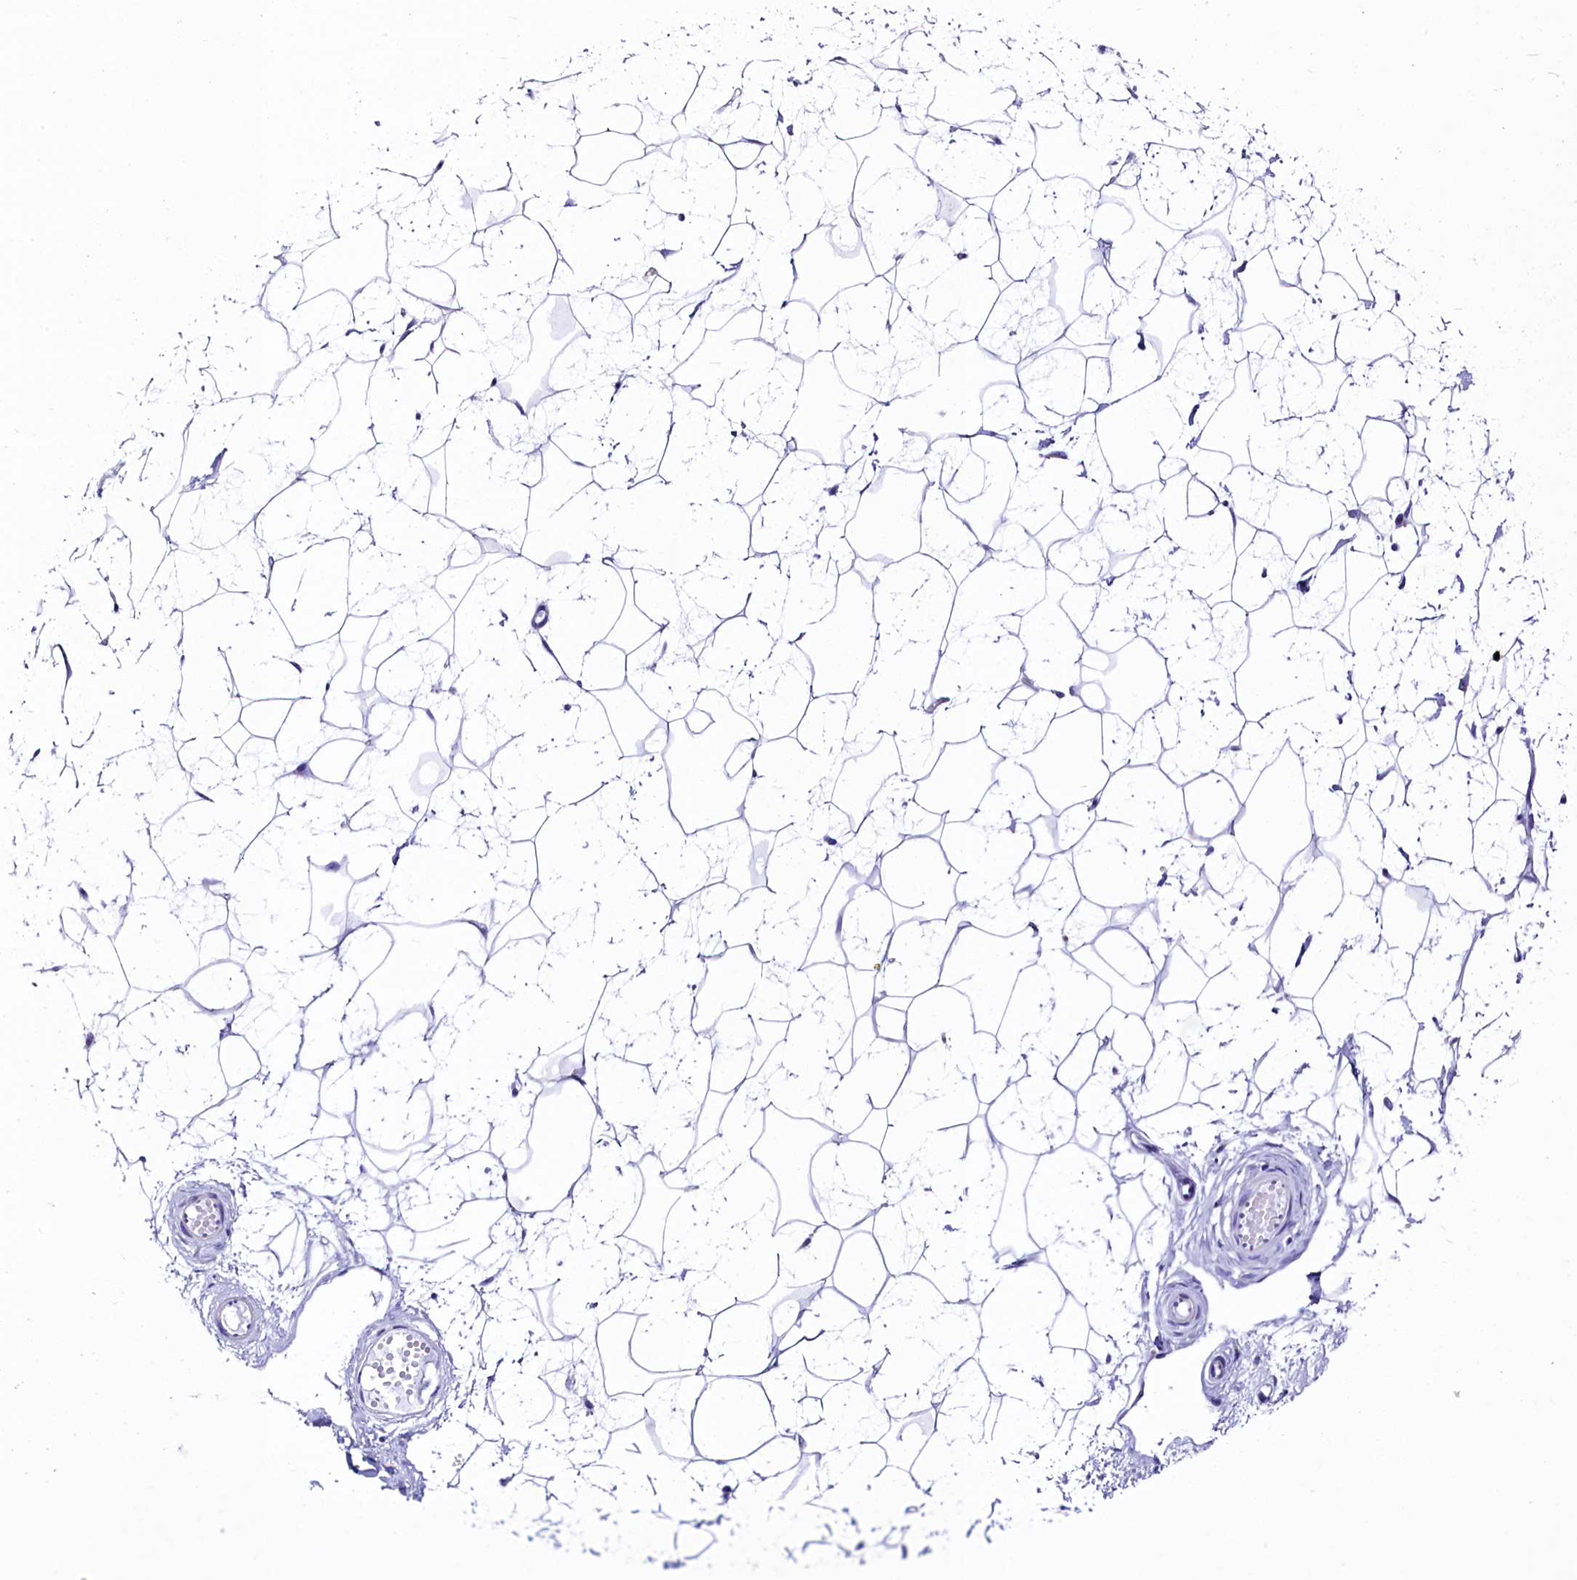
{"staining": {"intensity": "negative", "quantity": "none", "location": "none"}, "tissue": "breast", "cell_type": "Adipocytes", "image_type": "normal", "snomed": [{"axis": "morphology", "description": "Normal tissue, NOS"}, {"axis": "morphology", "description": "Adenoma, NOS"}, {"axis": "topography", "description": "Breast"}], "caption": "Immunohistochemistry (IHC) of unremarkable human breast exhibits no positivity in adipocytes.", "gene": "AP3B2", "patient": {"sex": "female", "age": 23}}